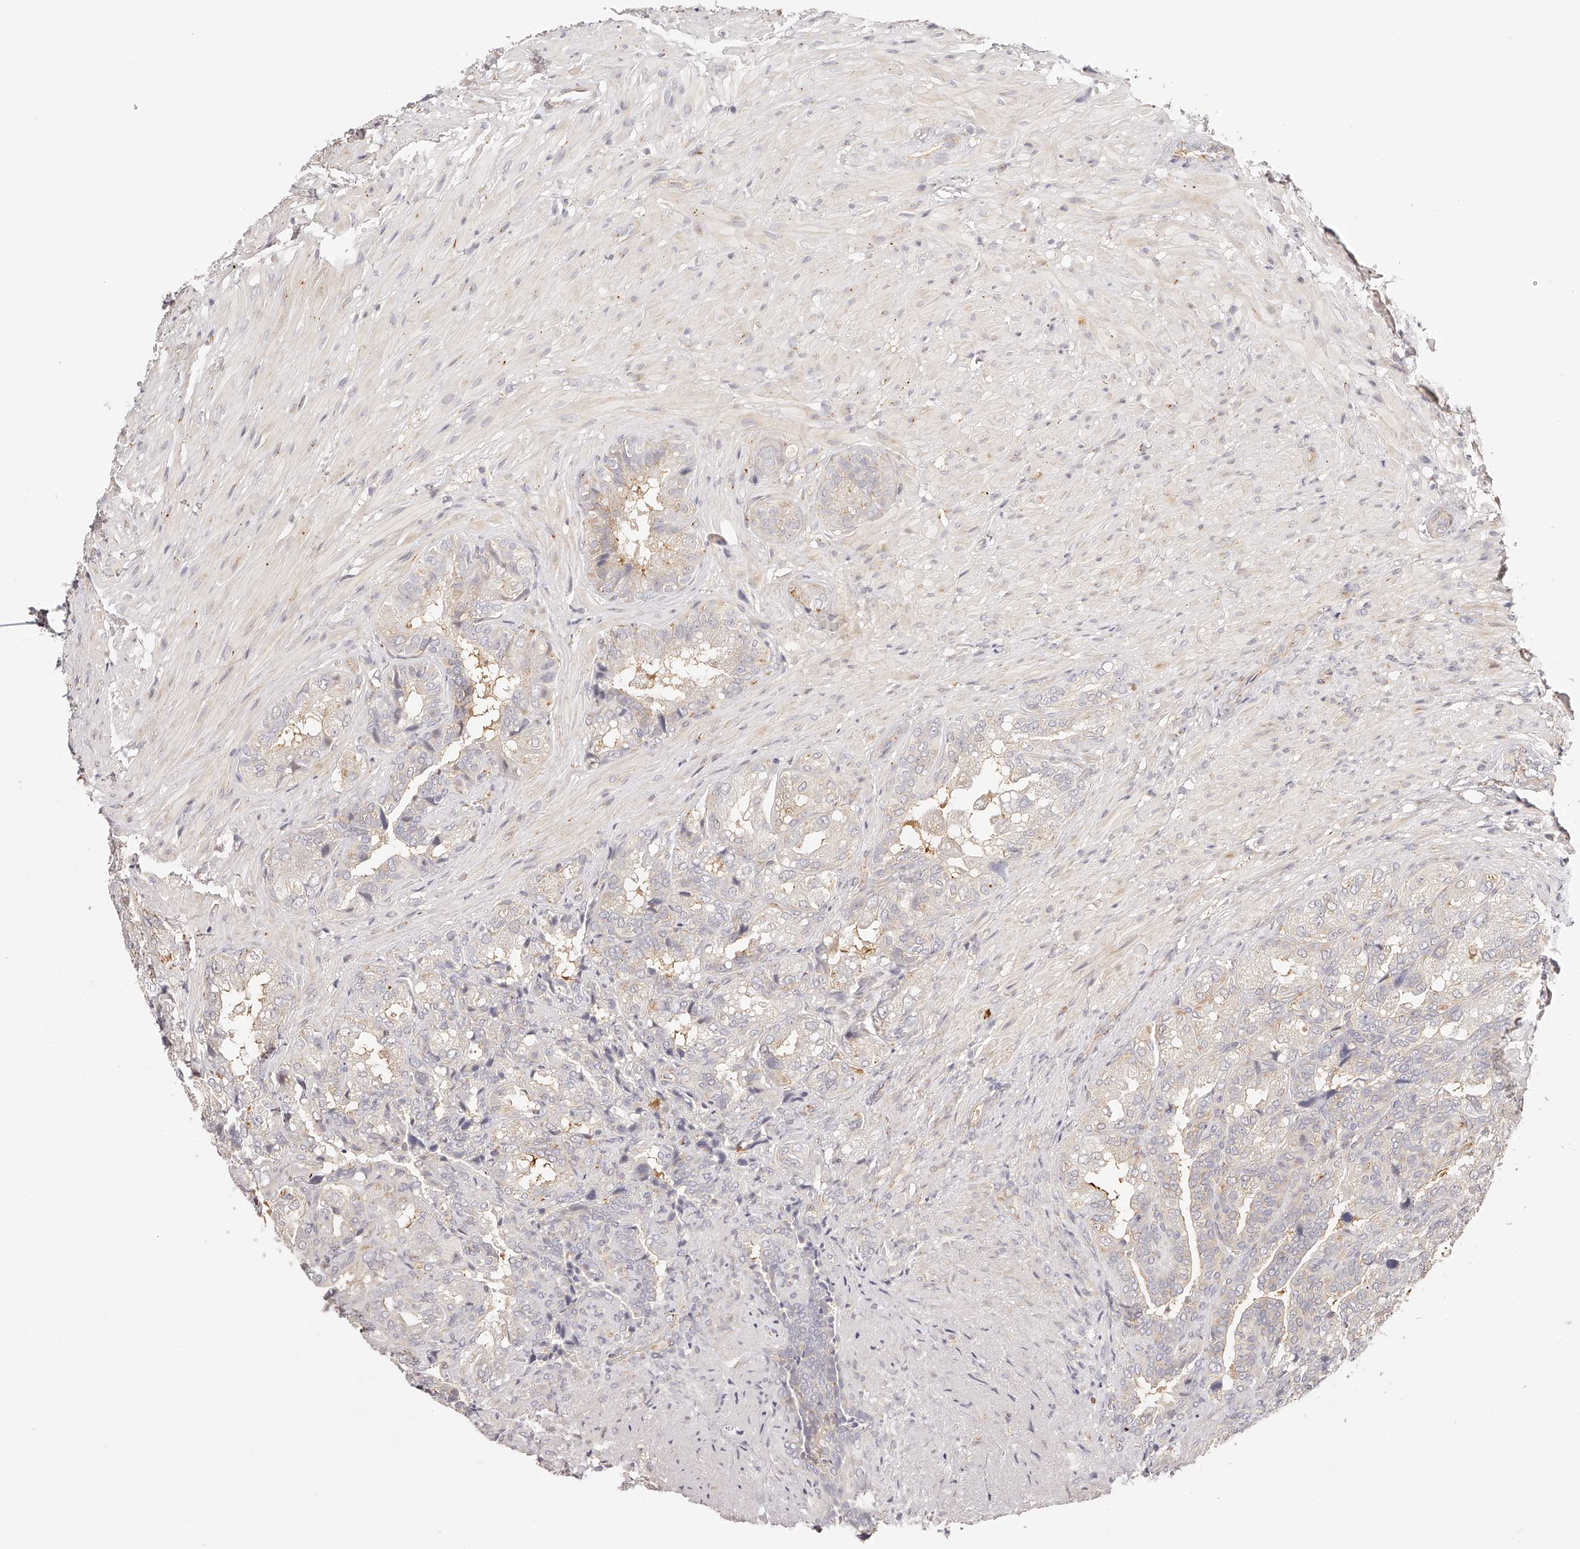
{"staining": {"intensity": "weak", "quantity": "25%-75%", "location": "cytoplasmic/membranous"}, "tissue": "seminal vesicle", "cell_type": "Glandular cells", "image_type": "normal", "snomed": [{"axis": "morphology", "description": "Normal tissue, NOS"}, {"axis": "topography", "description": "Seminal veicle"}, {"axis": "topography", "description": "Peripheral nerve tissue"}], "caption": "A brown stain labels weak cytoplasmic/membranous positivity of a protein in glandular cells of benign human seminal vesicle.", "gene": "SYNC", "patient": {"sex": "male", "age": 63}}